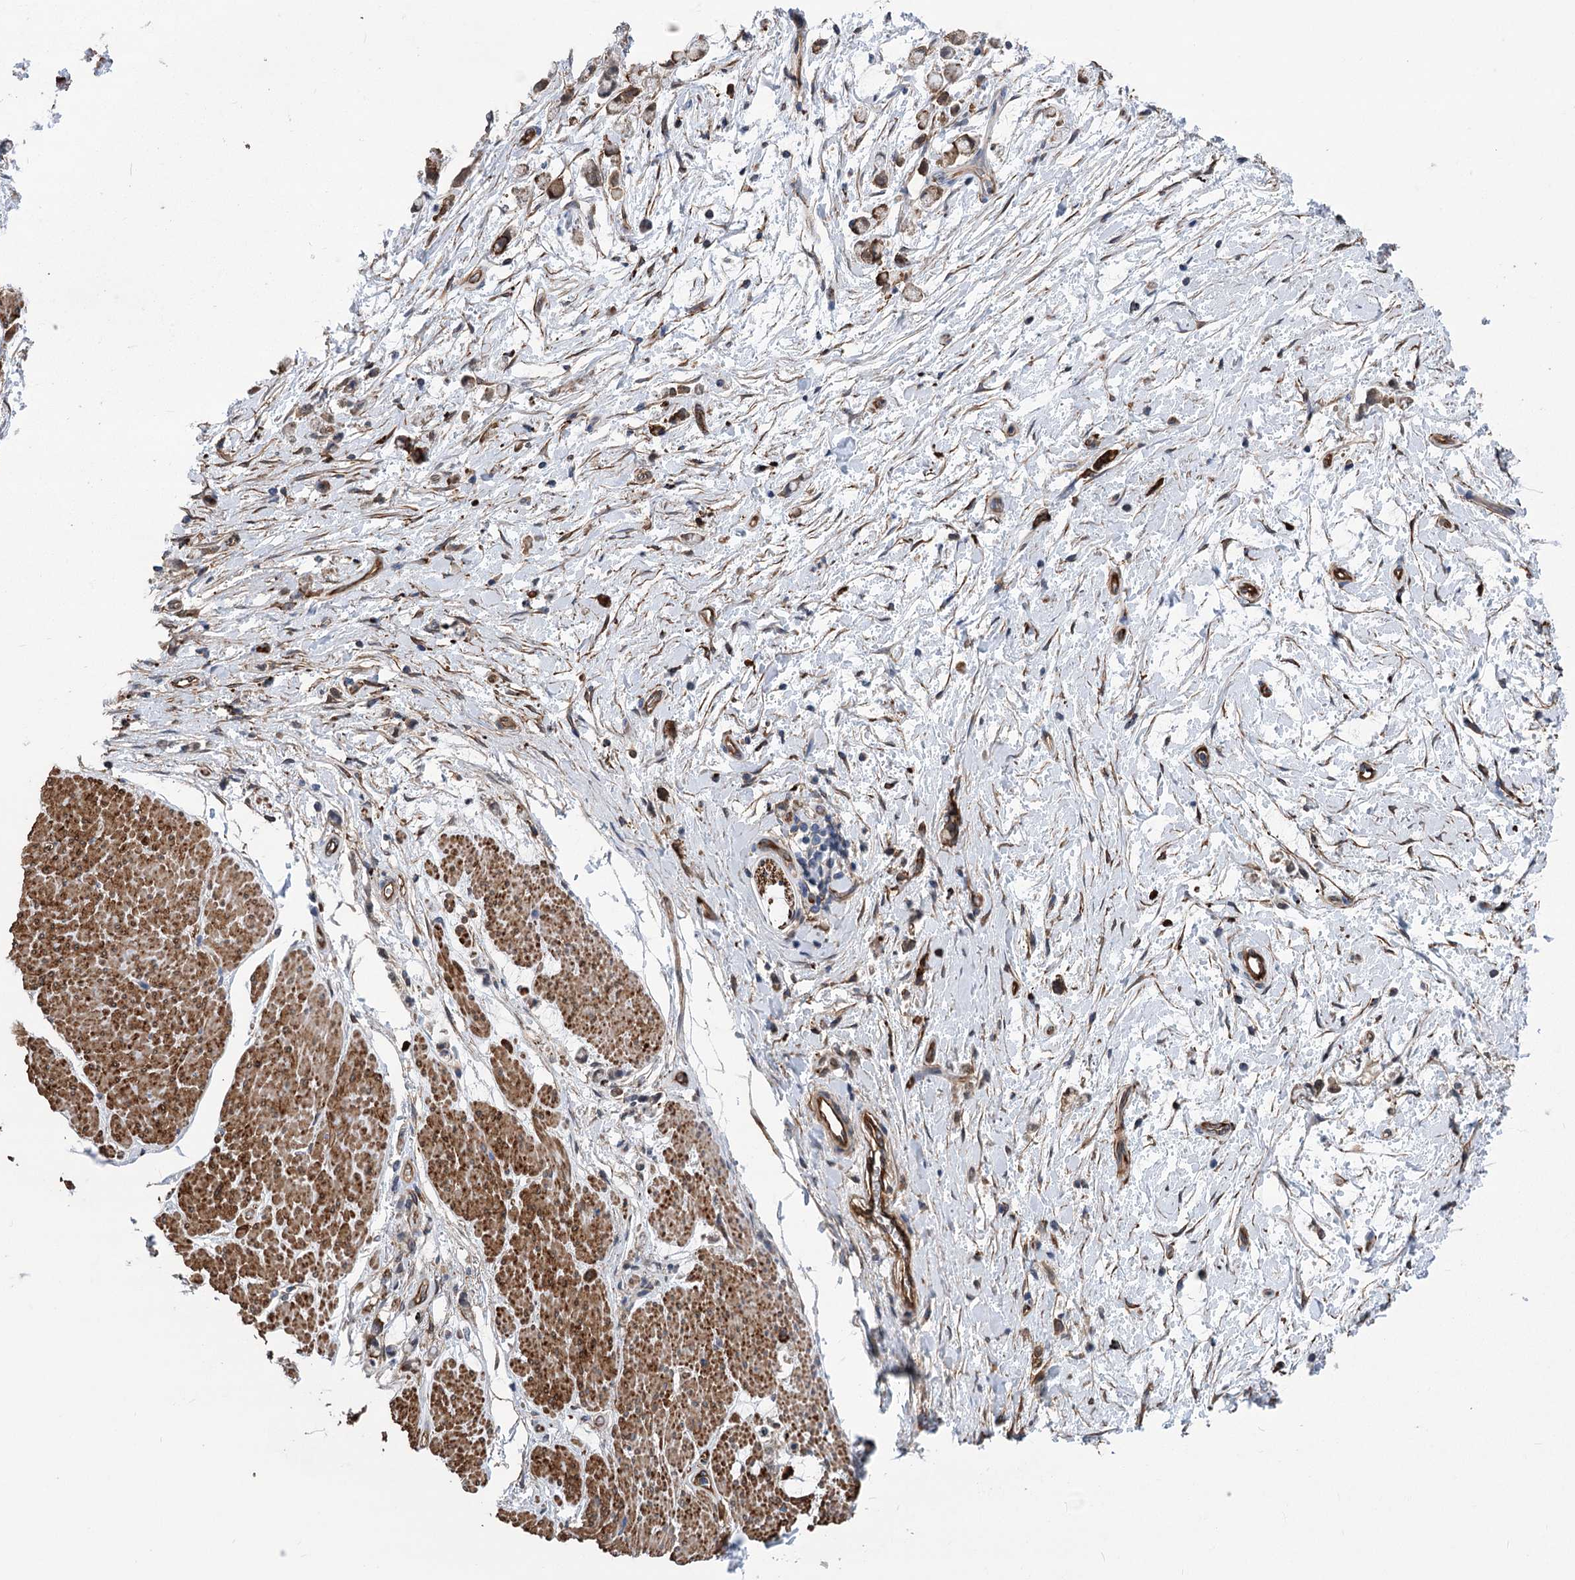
{"staining": {"intensity": "weak", "quantity": "25%-75%", "location": "cytoplasmic/membranous"}, "tissue": "stomach cancer", "cell_type": "Tumor cells", "image_type": "cancer", "snomed": [{"axis": "morphology", "description": "Adenocarcinoma, NOS"}, {"axis": "topography", "description": "Stomach"}], "caption": "A micrograph showing weak cytoplasmic/membranous expression in about 25%-75% of tumor cells in adenocarcinoma (stomach), as visualized by brown immunohistochemical staining.", "gene": "DPP3", "patient": {"sex": "female", "age": 60}}